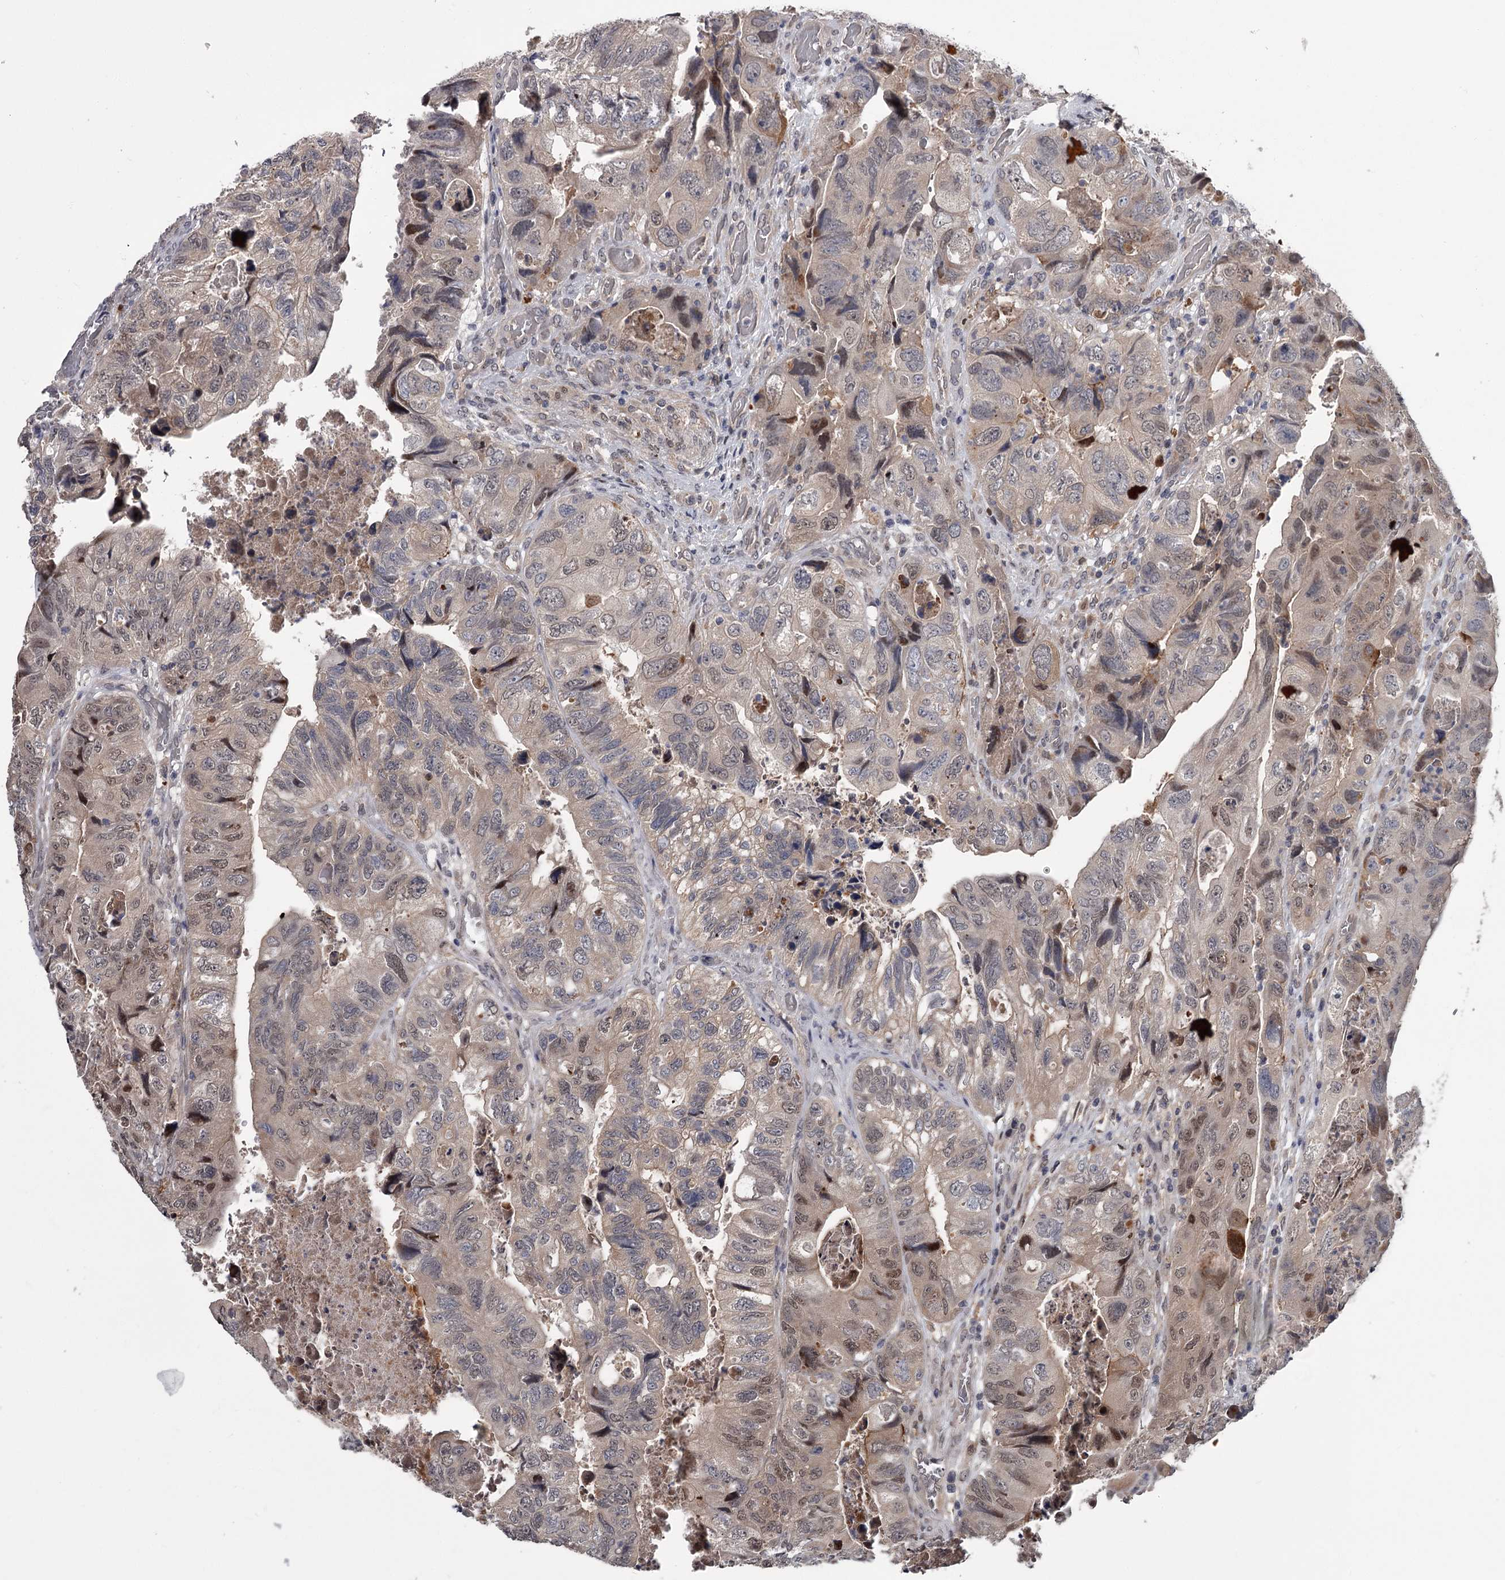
{"staining": {"intensity": "moderate", "quantity": "<25%", "location": "nuclear"}, "tissue": "colorectal cancer", "cell_type": "Tumor cells", "image_type": "cancer", "snomed": [{"axis": "morphology", "description": "Adenocarcinoma, NOS"}, {"axis": "topography", "description": "Rectum"}], "caption": "Colorectal adenocarcinoma stained for a protein (brown) displays moderate nuclear positive staining in approximately <25% of tumor cells.", "gene": "DAO", "patient": {"sex": "male", "age": 63}}